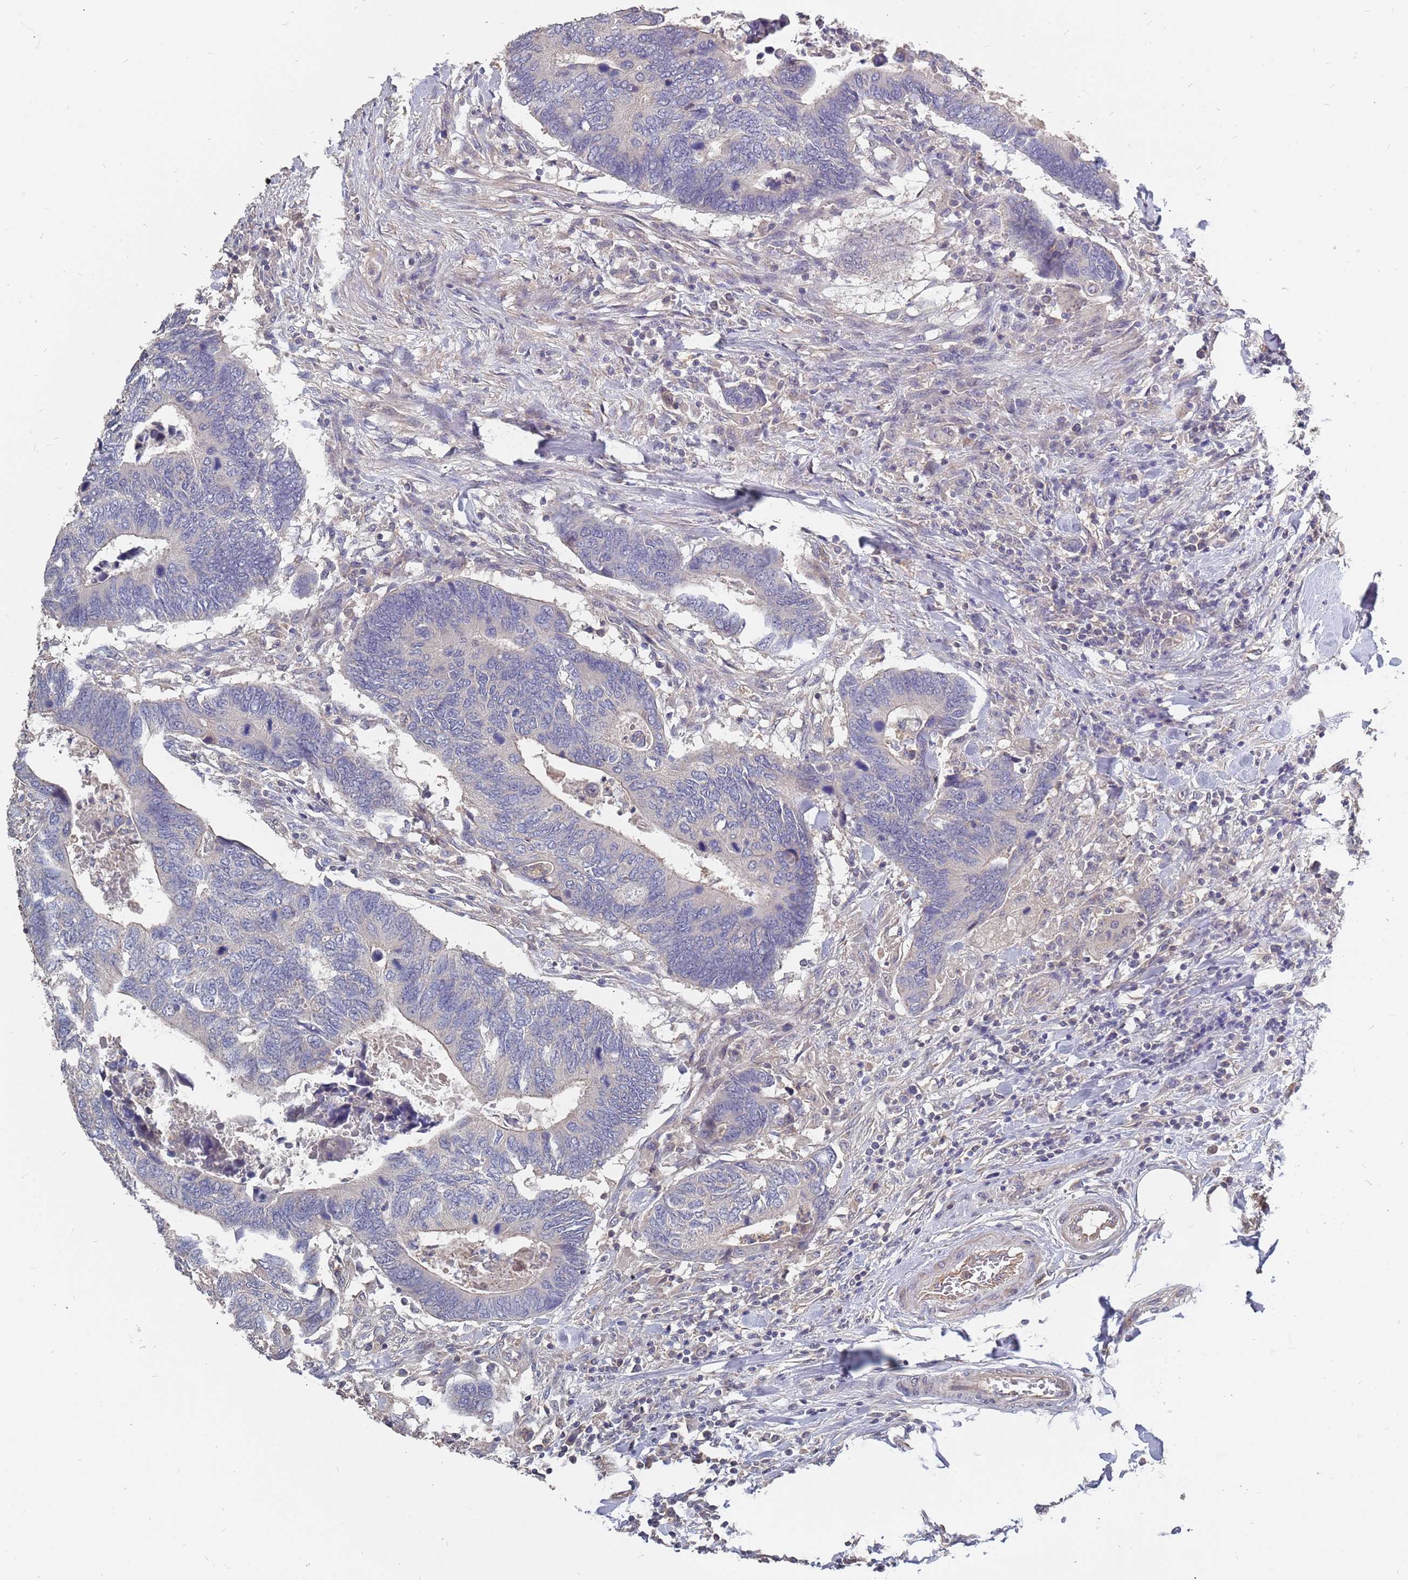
{"staining": {"intensity": "negative", "quantity": "none", "location": "none"}, "tissue": "colorectal cancer", "cell_type": "Tumor cells", "image_type": "cancer", "snomed": [{"axis": "morphology", "description": "Adenocarcinoma, NOS"}, {"axis": "topography", "description": "Colon"}], "caption": "A high-resolution histopathology image shows immunohistochemistry staining of colorectal cancer, which reveals no significant staining in tumor cells.", "gene": "TCEANC2", "patient": {"sex": "male", "age": 87}}